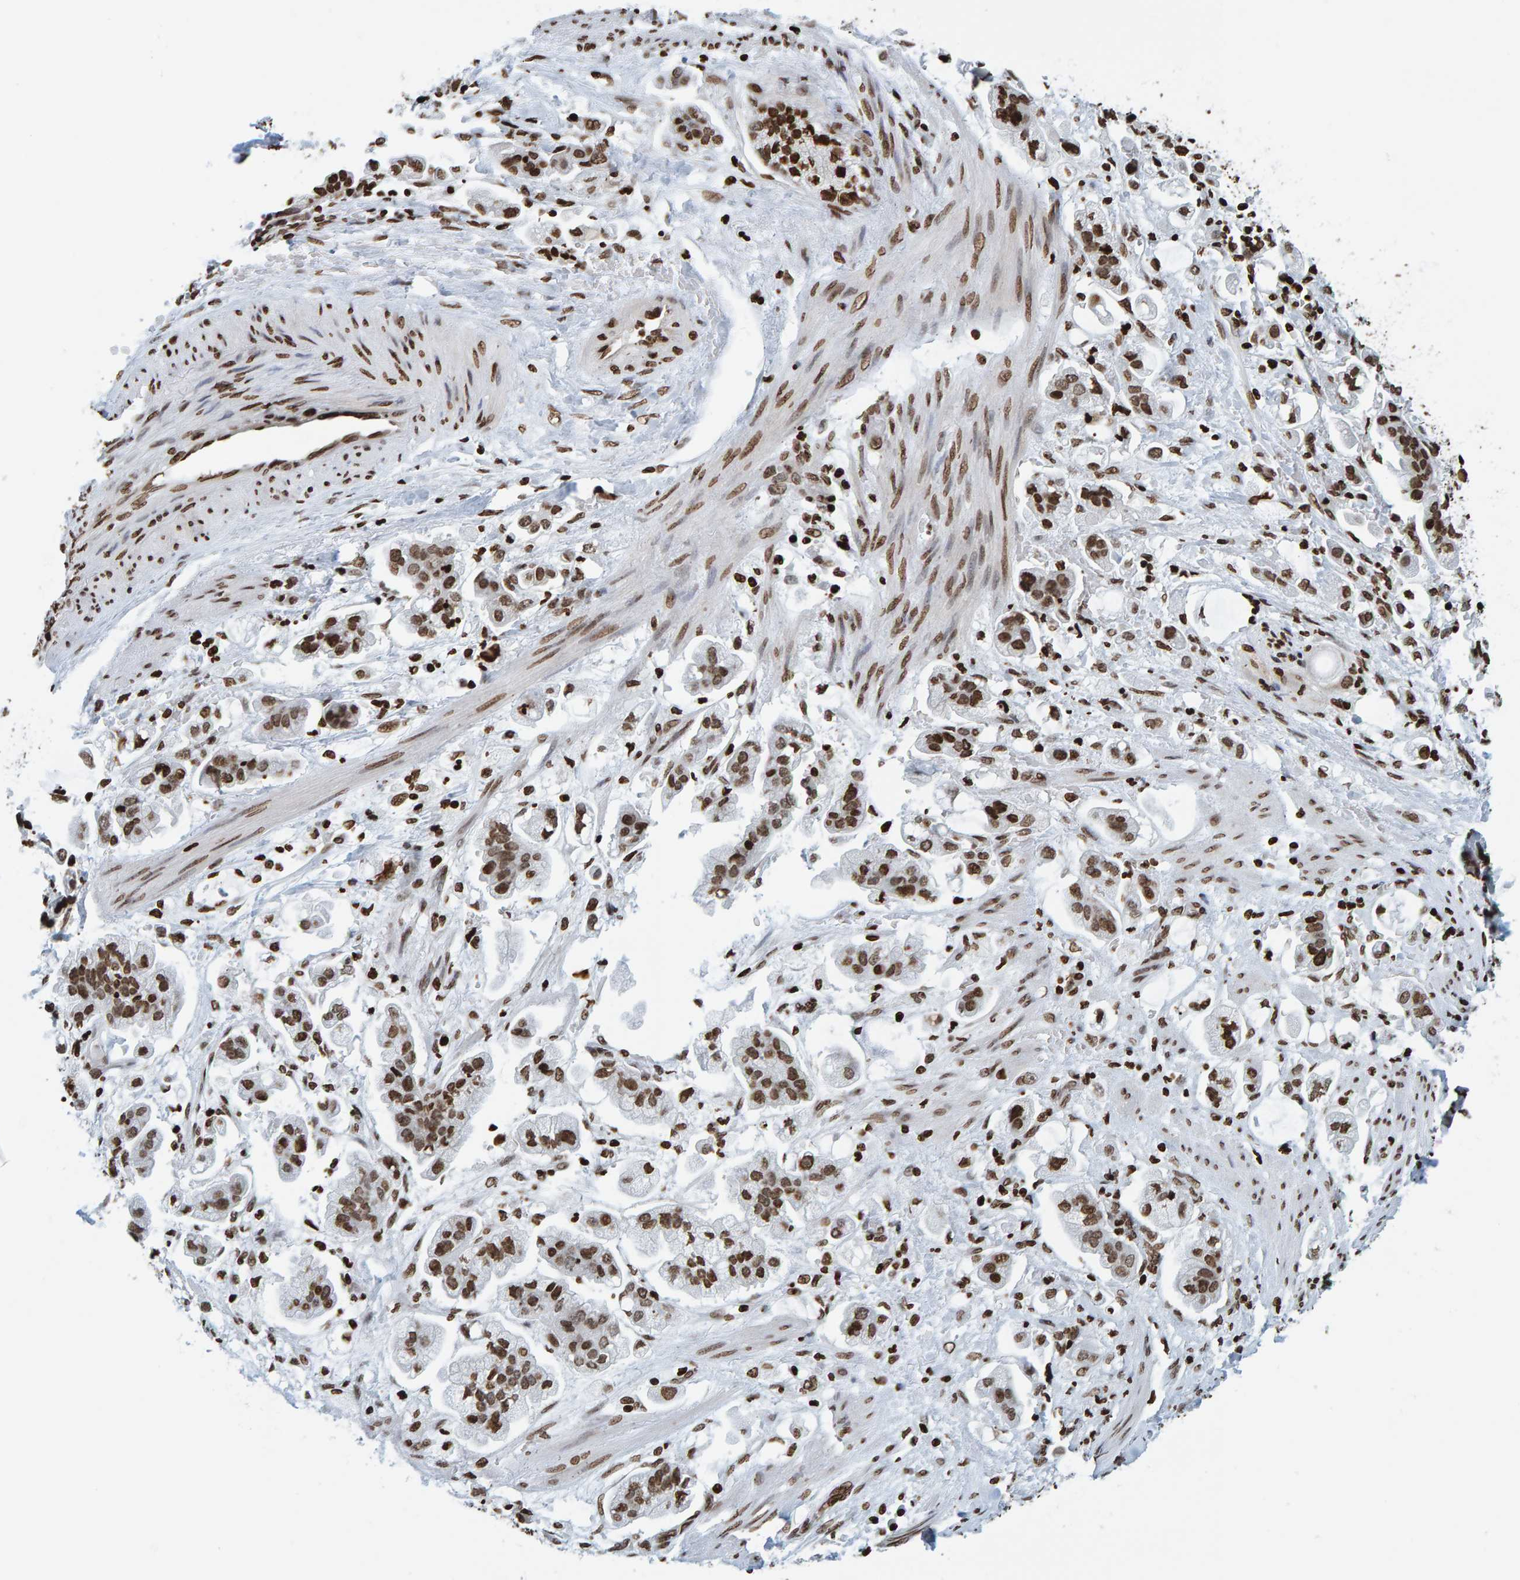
{"staining": {"intensity": "strong", "quantity": ">75%", "location": "nuclear"}, "tissue": "stomach cancer", "cell_type": "Tumor cells", "image_type": "cancer", "snomed": [{"axis": "morphology", "description": "Adenocarcinoma, NOS"}, {"axis": "topography", "description": "Stomach"}], "caption": "The photomicrograph displays a brown stain indicating the presence of a protein in the nuclear of tumor cells in adenocarcinoma (stomach).", "gene": "BRF2", "patient": {"sex": "male", "age": 62}}